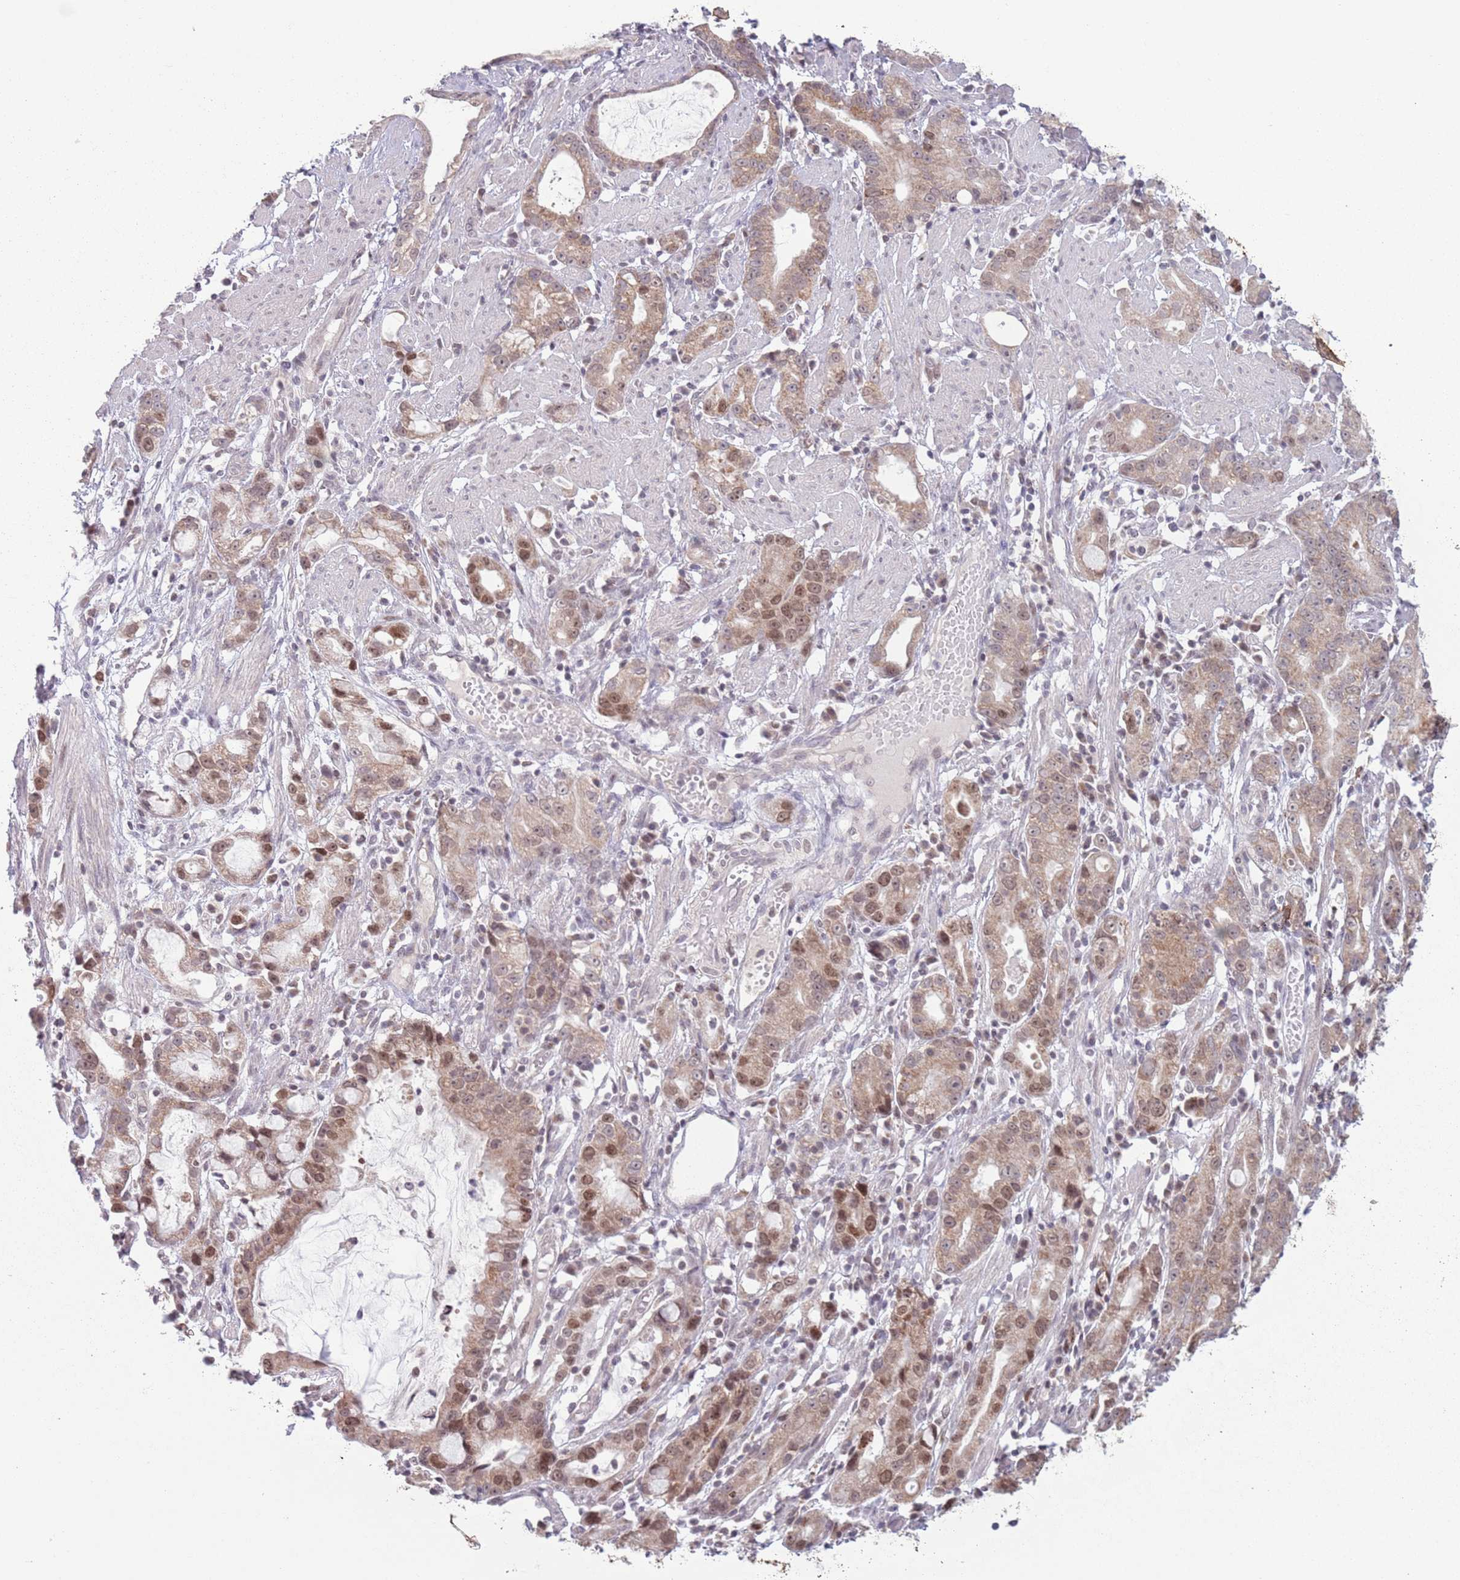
{"staining": {"intensity": "moderate", "quantity": ">75%", "location": "cytoplasmic/membranous,nuclear"}, "tissue": "stomach cancer", "cell_type": "Tumor cells", "image_type": "cancer", "snomed": [{"axis": "morphology", "description": "Adenocarcinoma, NOS"}, {"axis": "topography", "description": "Stomach"}], "caption": "Stomach cancer stained with immunohistochemistry exhibits moderate cytoplasmic/membranous and nuclear expression in approximately >75% of tumor cells.", "gene": "MRPL34", "patient": {"sex": "male", "age": 55}}